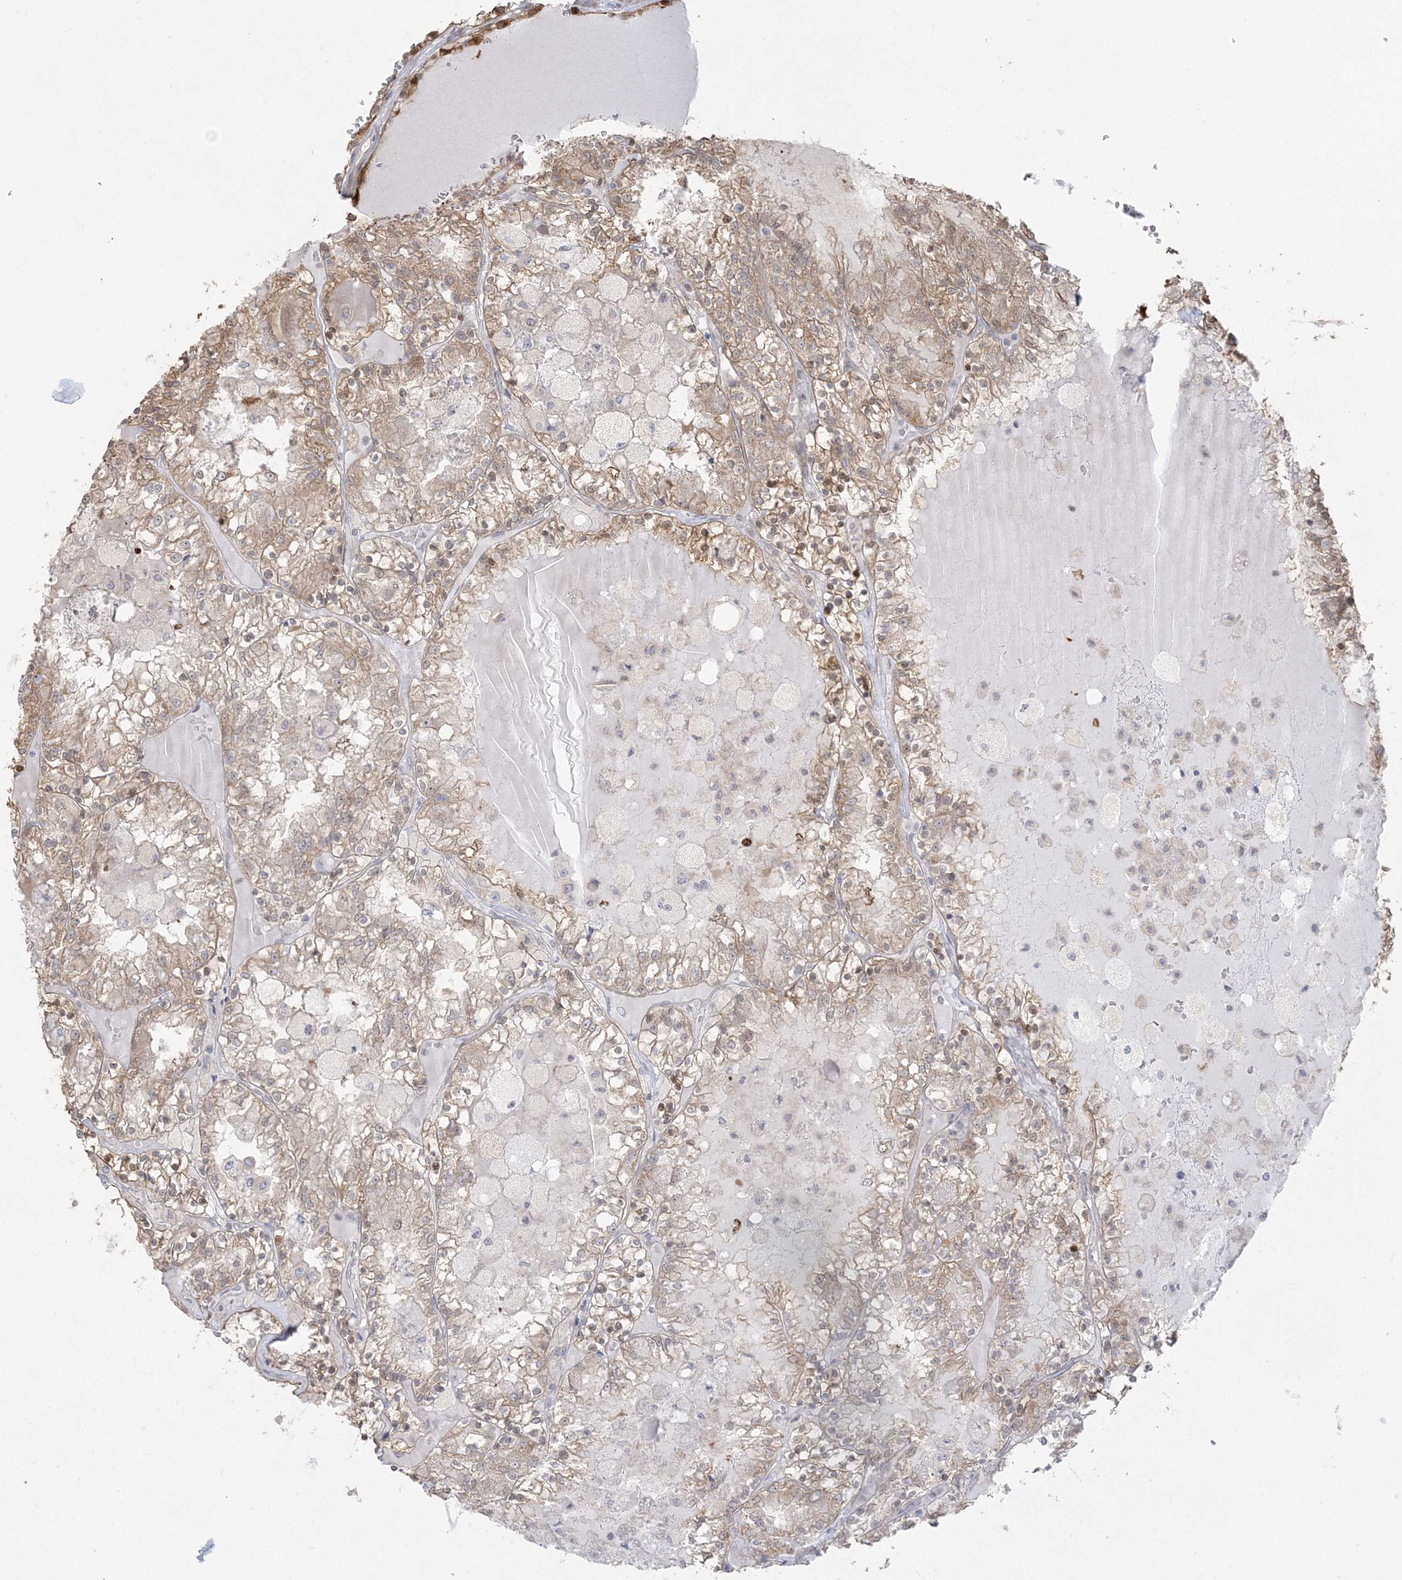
{"staining": {"intensity": "moderate", "quantity": "25%-75%", "location": "cytoplasmic/membranous"}, "tissue": "renal cancer", "cell_type": "Tumor cells", "image_type": "cancer", "snomed": [{"axis": "morphology", "description": "Adenocarcinoma, NOS"}, {"axis": "topography", "description": "Kidney"}], "caption": "Protein staining of renal cancer (adenocarcinoma) tissue reveals moderate cytoplasmic/membranous expression in about 25%-75% of tumor cells.", "gene": "ZC3H6", "patient": {"sex": "female", "age": 56}}